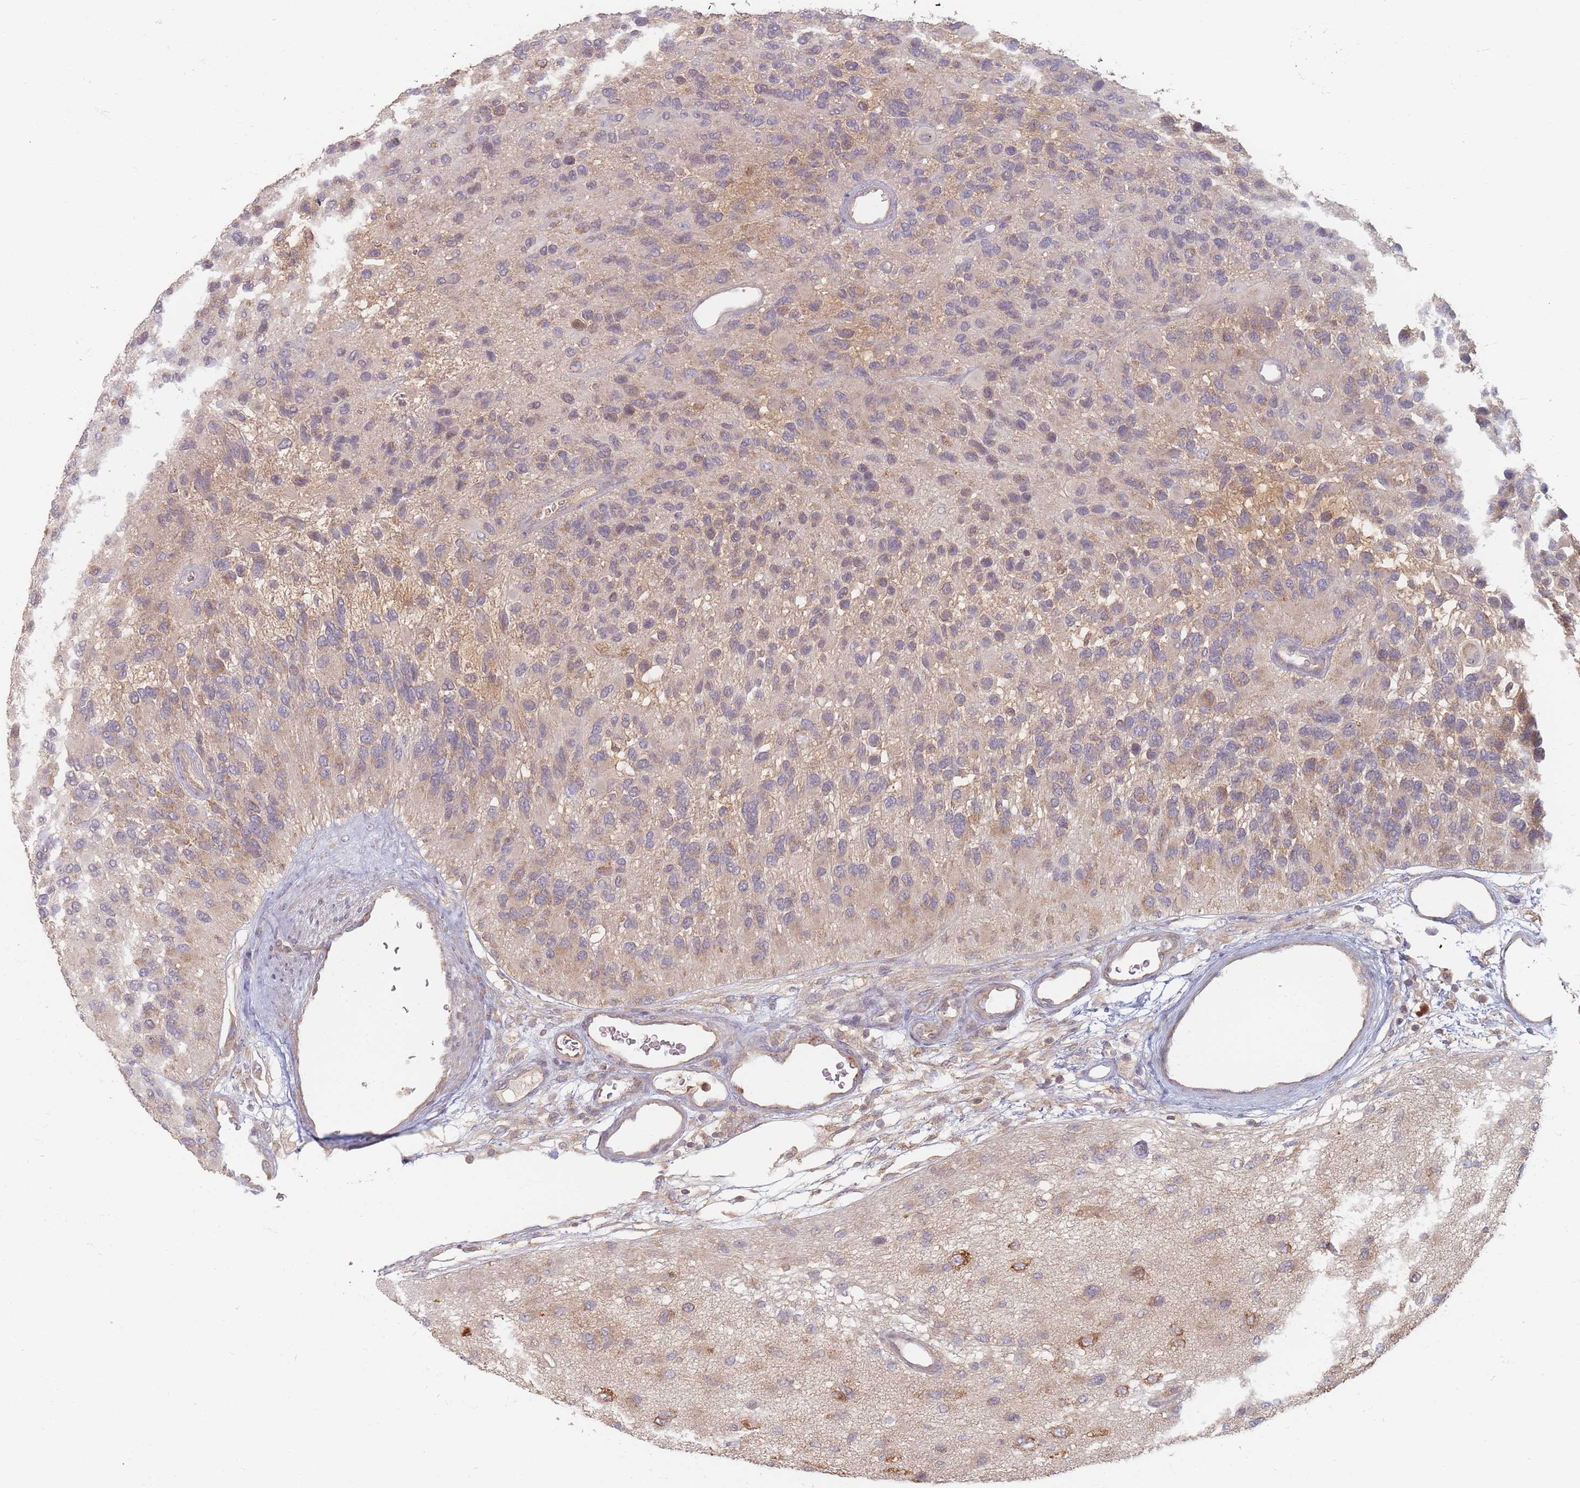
{"staining": {"intensity": "weak", "quantity": "25%-75%", "location": "cytoplasmic/membranous"}, "tissue": "glioma", "cell_type": "Tumor cells", "image_type": "cancer", "snomed": [{"axis": "morphology", "description": "Glioma, malignant, High grade"}, {"axis": "topography", "description": "Brain"}], "caption": "A brown stain highlights weak cytoplasmic/membranous staining of a protein in human high-grade glioma (malignant) tumor cells.", "gene": "SLC35F3", "patient": {"sex": "male", "age": 77}}